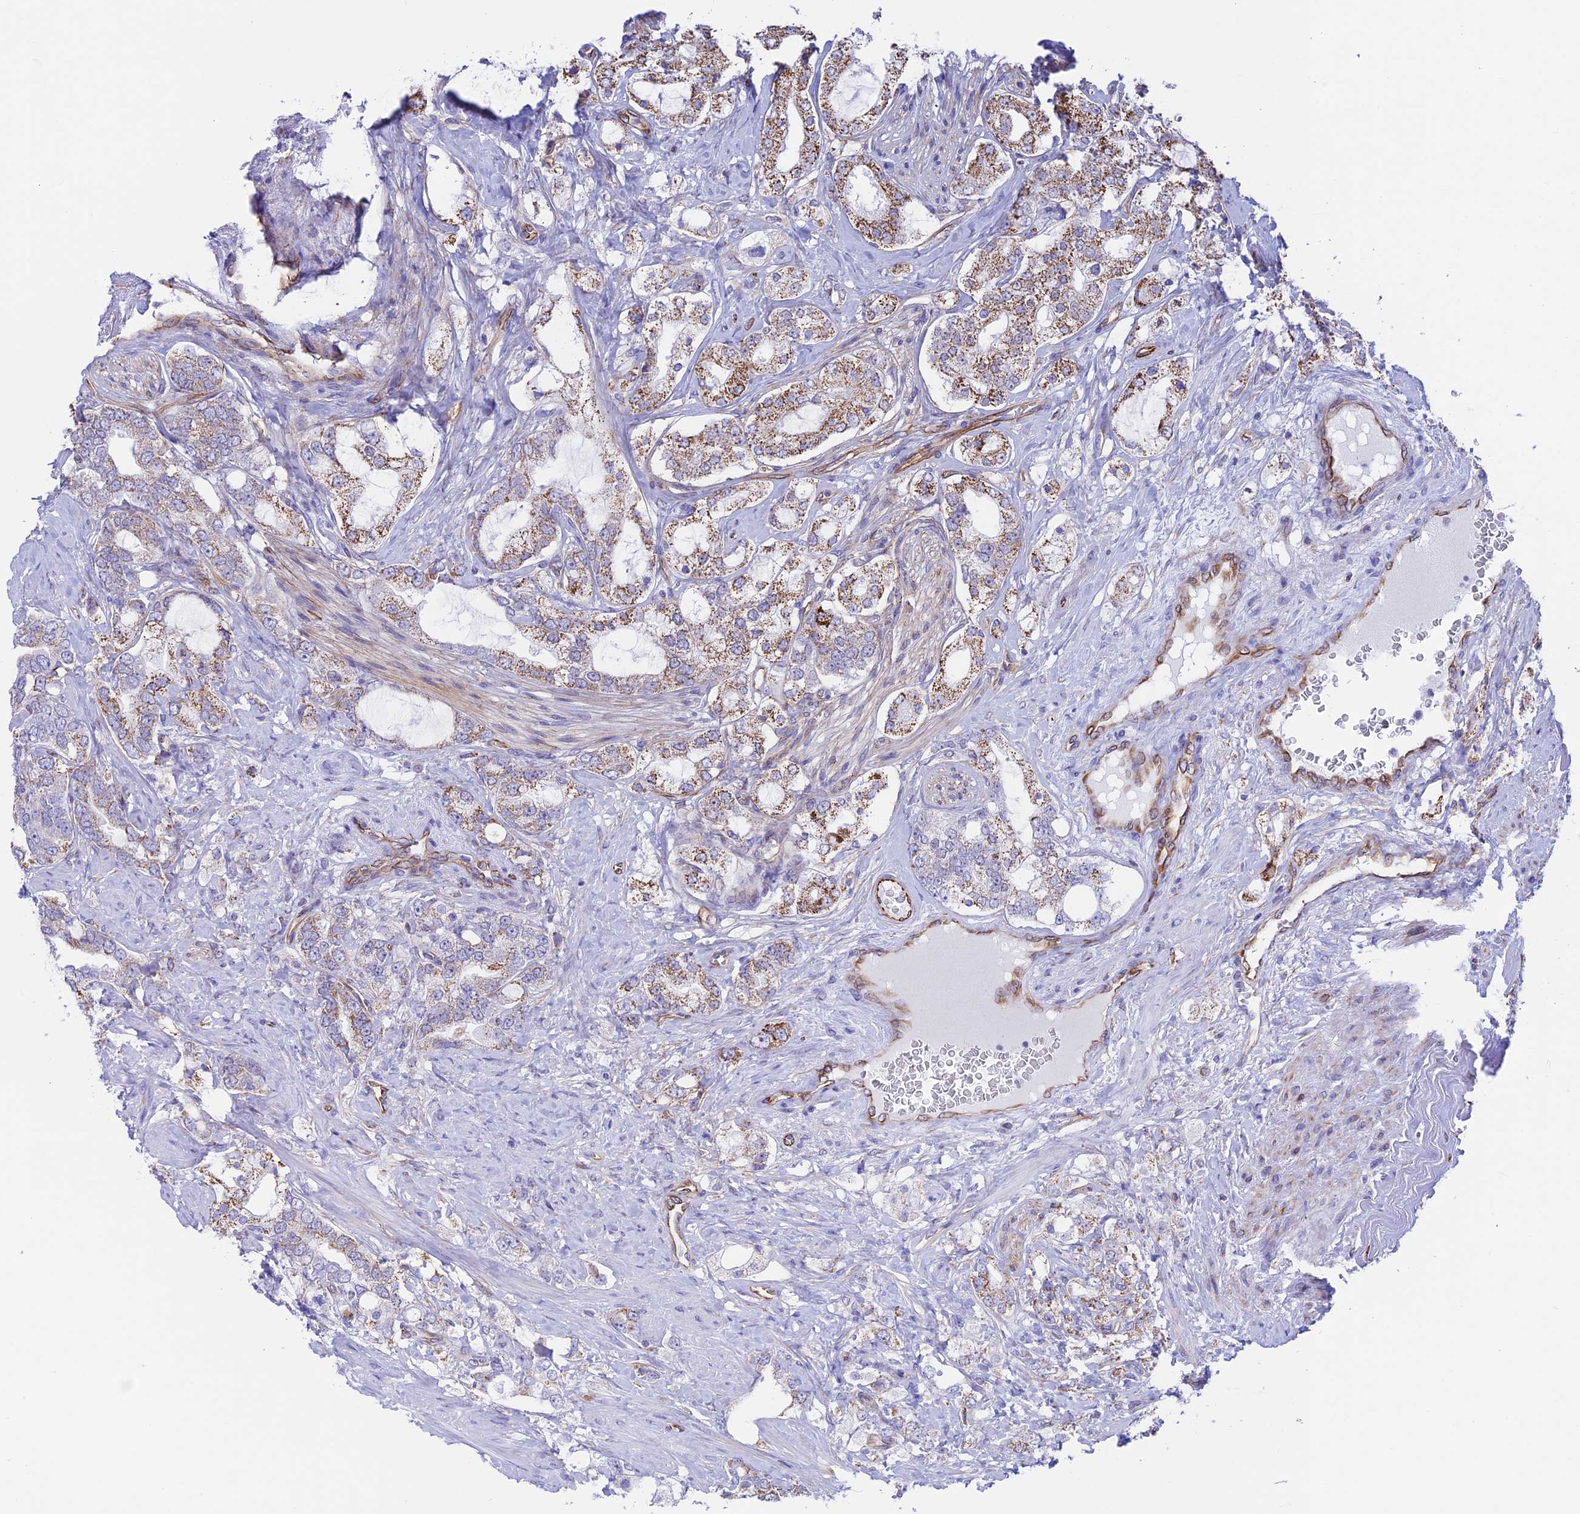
{"staining": {"intensity": "strong", "quantity": "<25%", "location": "cytoplasmic/membranous"}, "tissue": "prostate cancer", "cell_type": "Tumor cells", "image_type": "cancer", "snomed": [{"axis": "morphology", "description": "Adenocarcinoma, High grade"}, {"axis": "topography", "description": "Prostate"}], "caption": "This is a micrograph of IHC staining of prostate cancer (high-grade adenocarcinoma), which shows strong positivity in the cytoplasmic/membranous of tumor cells.", "gene": "ZNF652", "patient": {"sex": "male", "age": 64}}